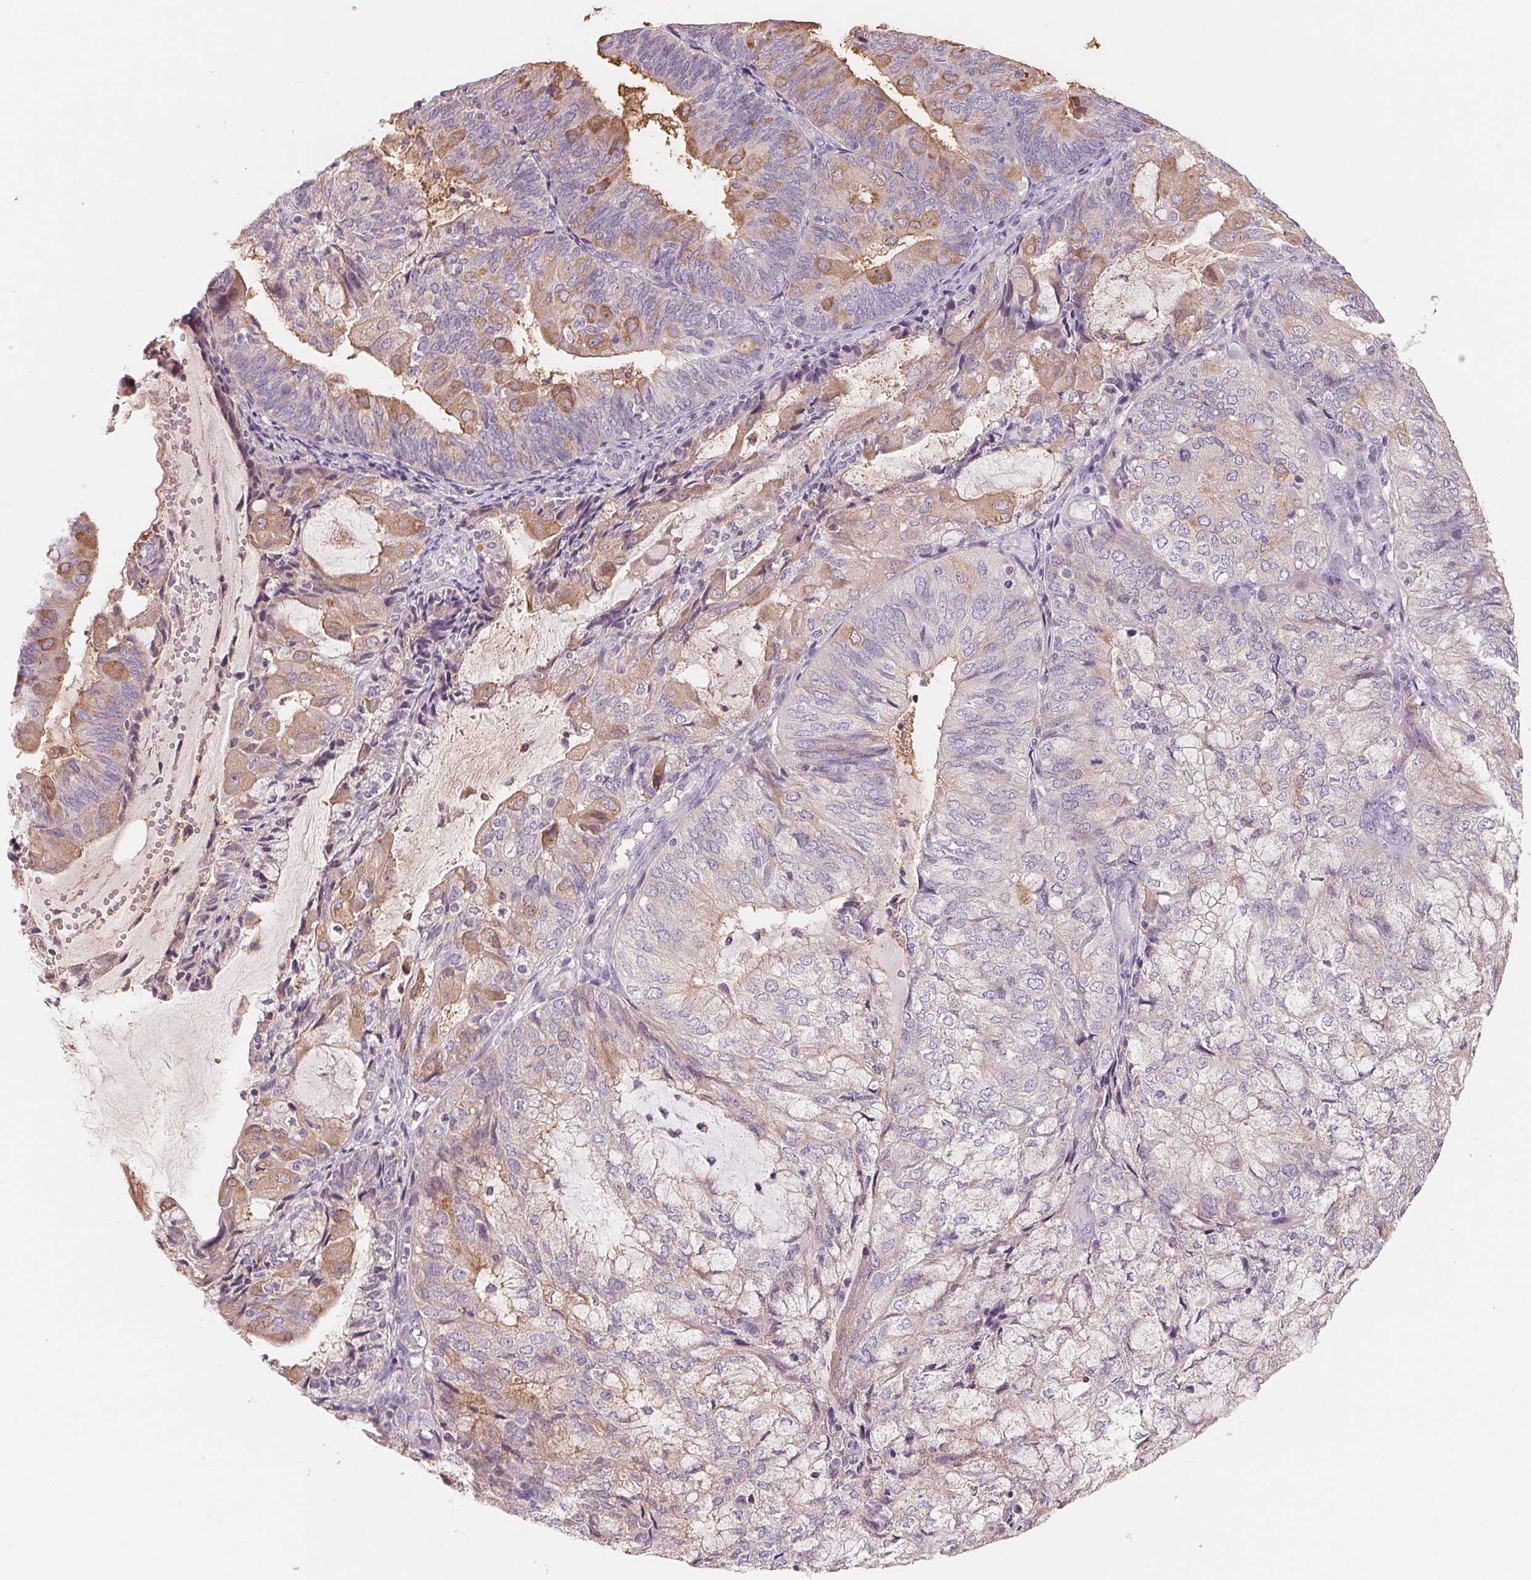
{"staining": {"intensity": "moderate", "quantity": "<25%", "location": "cytoplasmic/membranous"}, "tissue": "endometrial cancer", "cell_type": "Tumor cells", "image_type": "cancer", "snomed": [{"axis": "morphology", "description": "Adenocarcinoma, NOS"}, {"axis": "topography", "description": "Endometrium"}], "caption": "Immunohistochemistry (IHC) micrograph of human endometrial adenocarcinoma stained for a protein (brown), which reveals low levels of moderate cytoplasmic/membranous positivity in approximately <25% of tumor cells.", "gene": "VTCN1", "patient": {"sex": "female", "age": 81}}